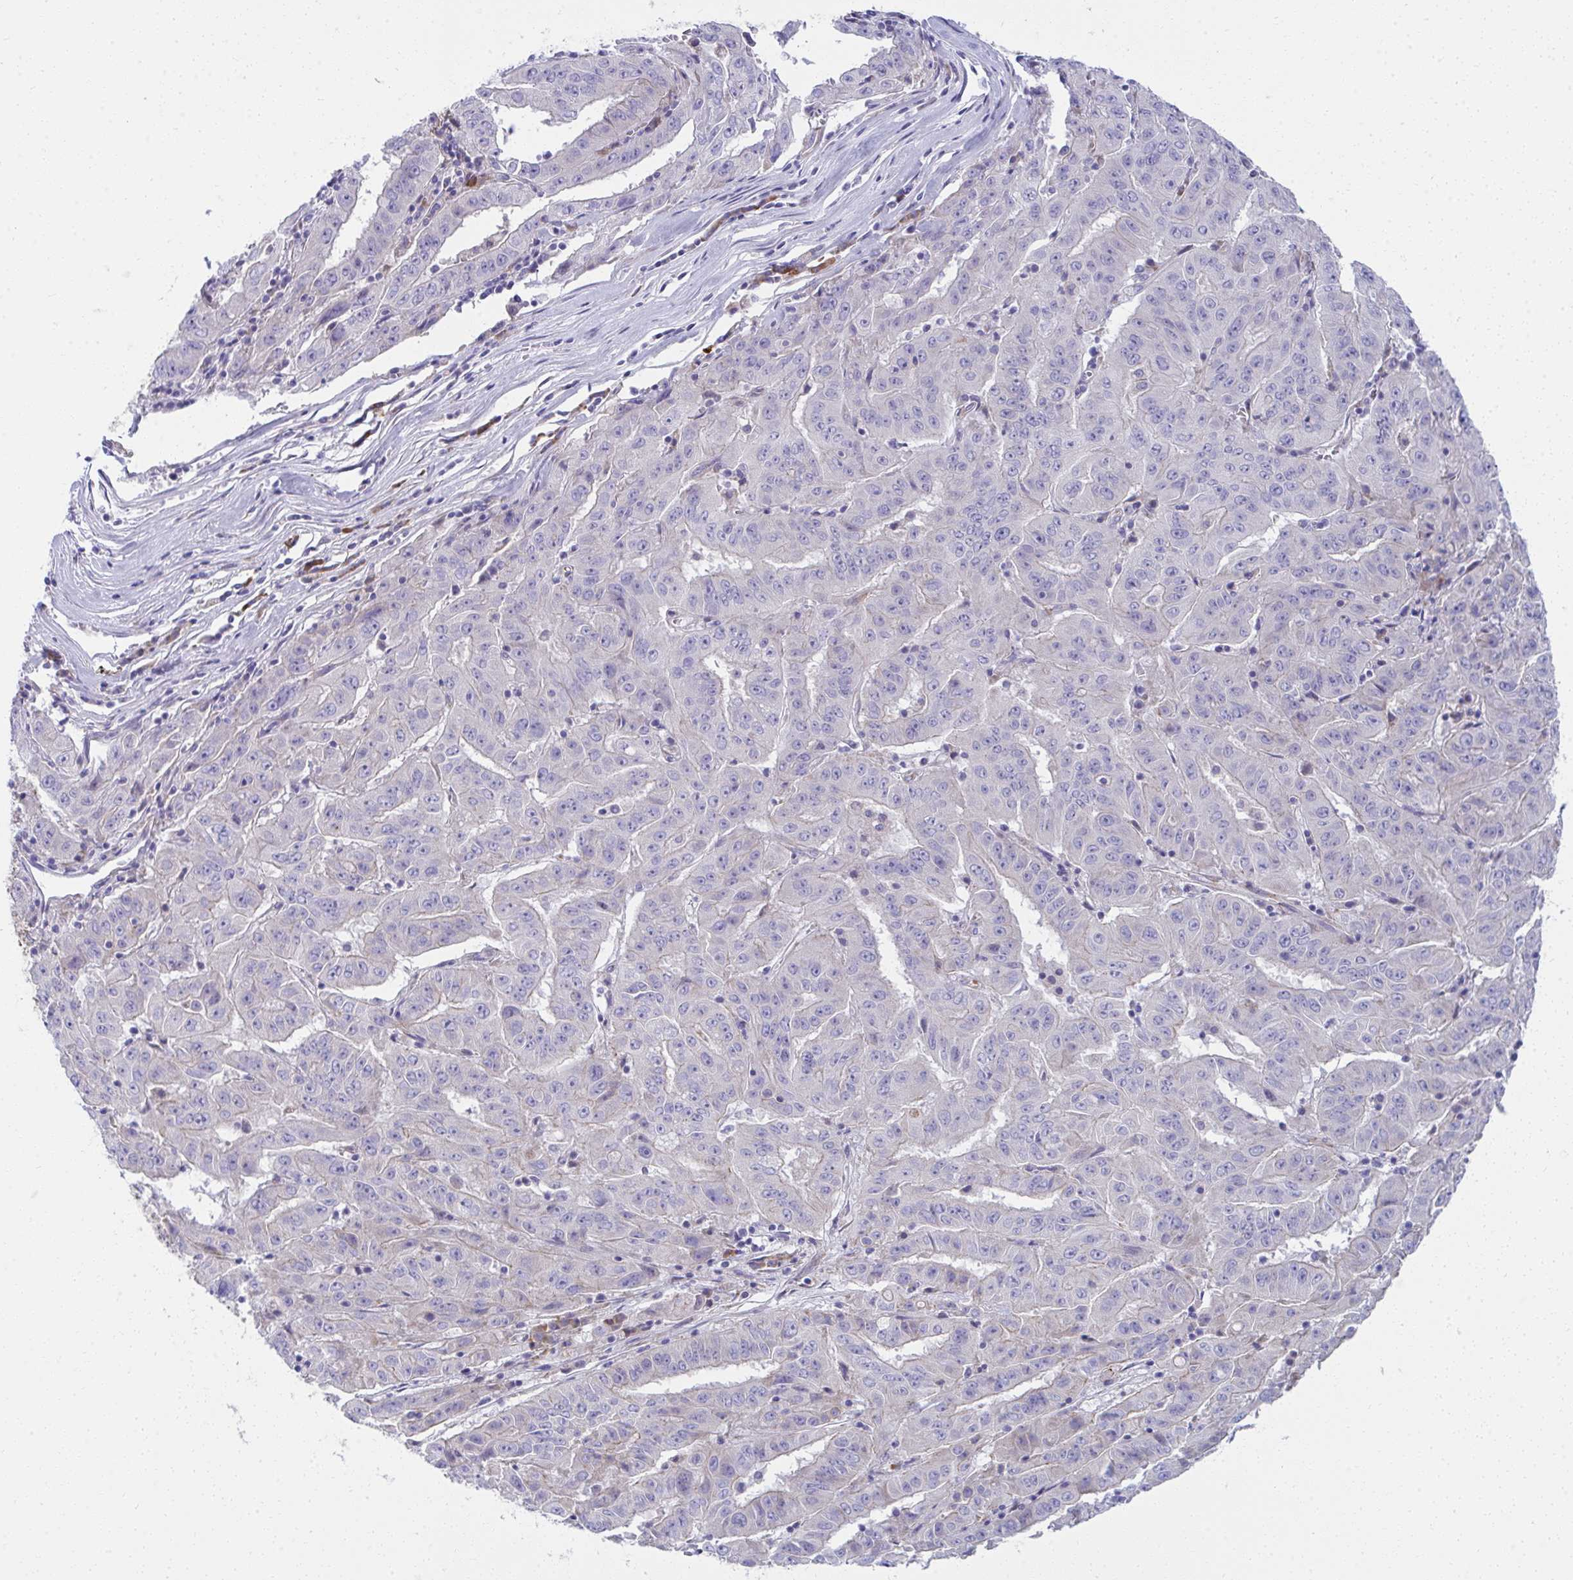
{"staining": {"intensity": "negative", "quantity": "none", "location": "none"}, "tissue": "pancreatic cancer", "cell_type": "Tumor cells", "image_type": "cancer", "snomed": [{"axis": "morphology", "description": "Adenocarcinoma, NOS"}, {"axis": "topography", "description": "Pancreas"}], "caption": "Pancreatic adenocarcinoma was stained to show a protein in brown. There is no significant positivity in tumor cells. (Immunohistochemistry, brightfield microscopy, high magnification).", "gene": "FASLG", "patient": {"sex": "male", "age": 63}}